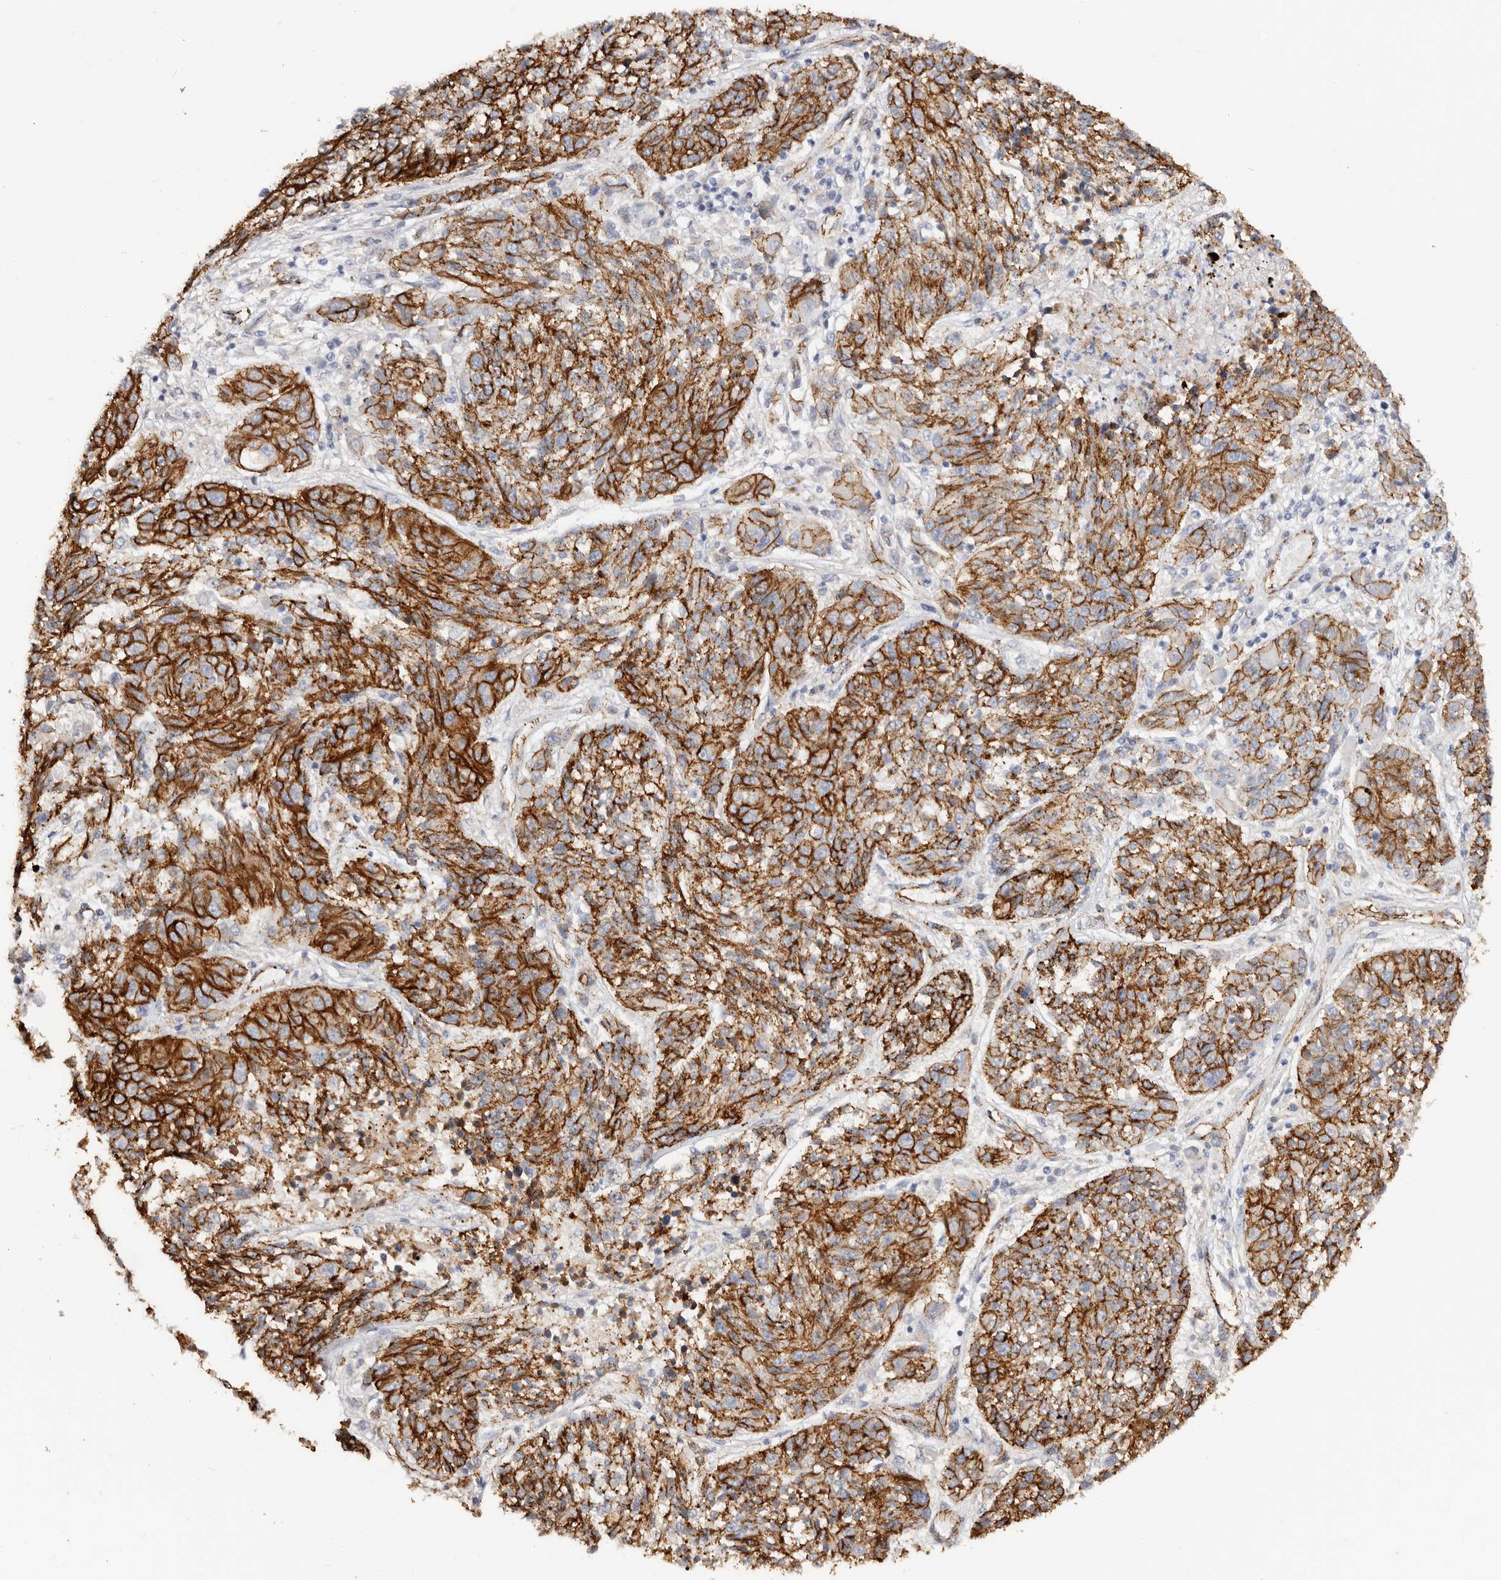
{"staining": {"intensity": "strong", "quantity": ">75%", "location": "cytoplasmic/membranous"}, "tissue": "melanoma", "cell_type": "Tumor cells", "image_type": "cancer", "snomed": [{"axis": "morphology", "description": "Malignant melanoma, NOS"}, {"axis": "topography", "description": "Skin"}], "caption": "The micrograph displays a brown stain indicating the presence of a protein in the cytoplasmic/membranous of tumor cells in melanoma. The protein of interest is shown in brown color, while the nuclei are stained blue.", "gene": "CTNNB1", "patient": {"sex": "male", "age": 53}}